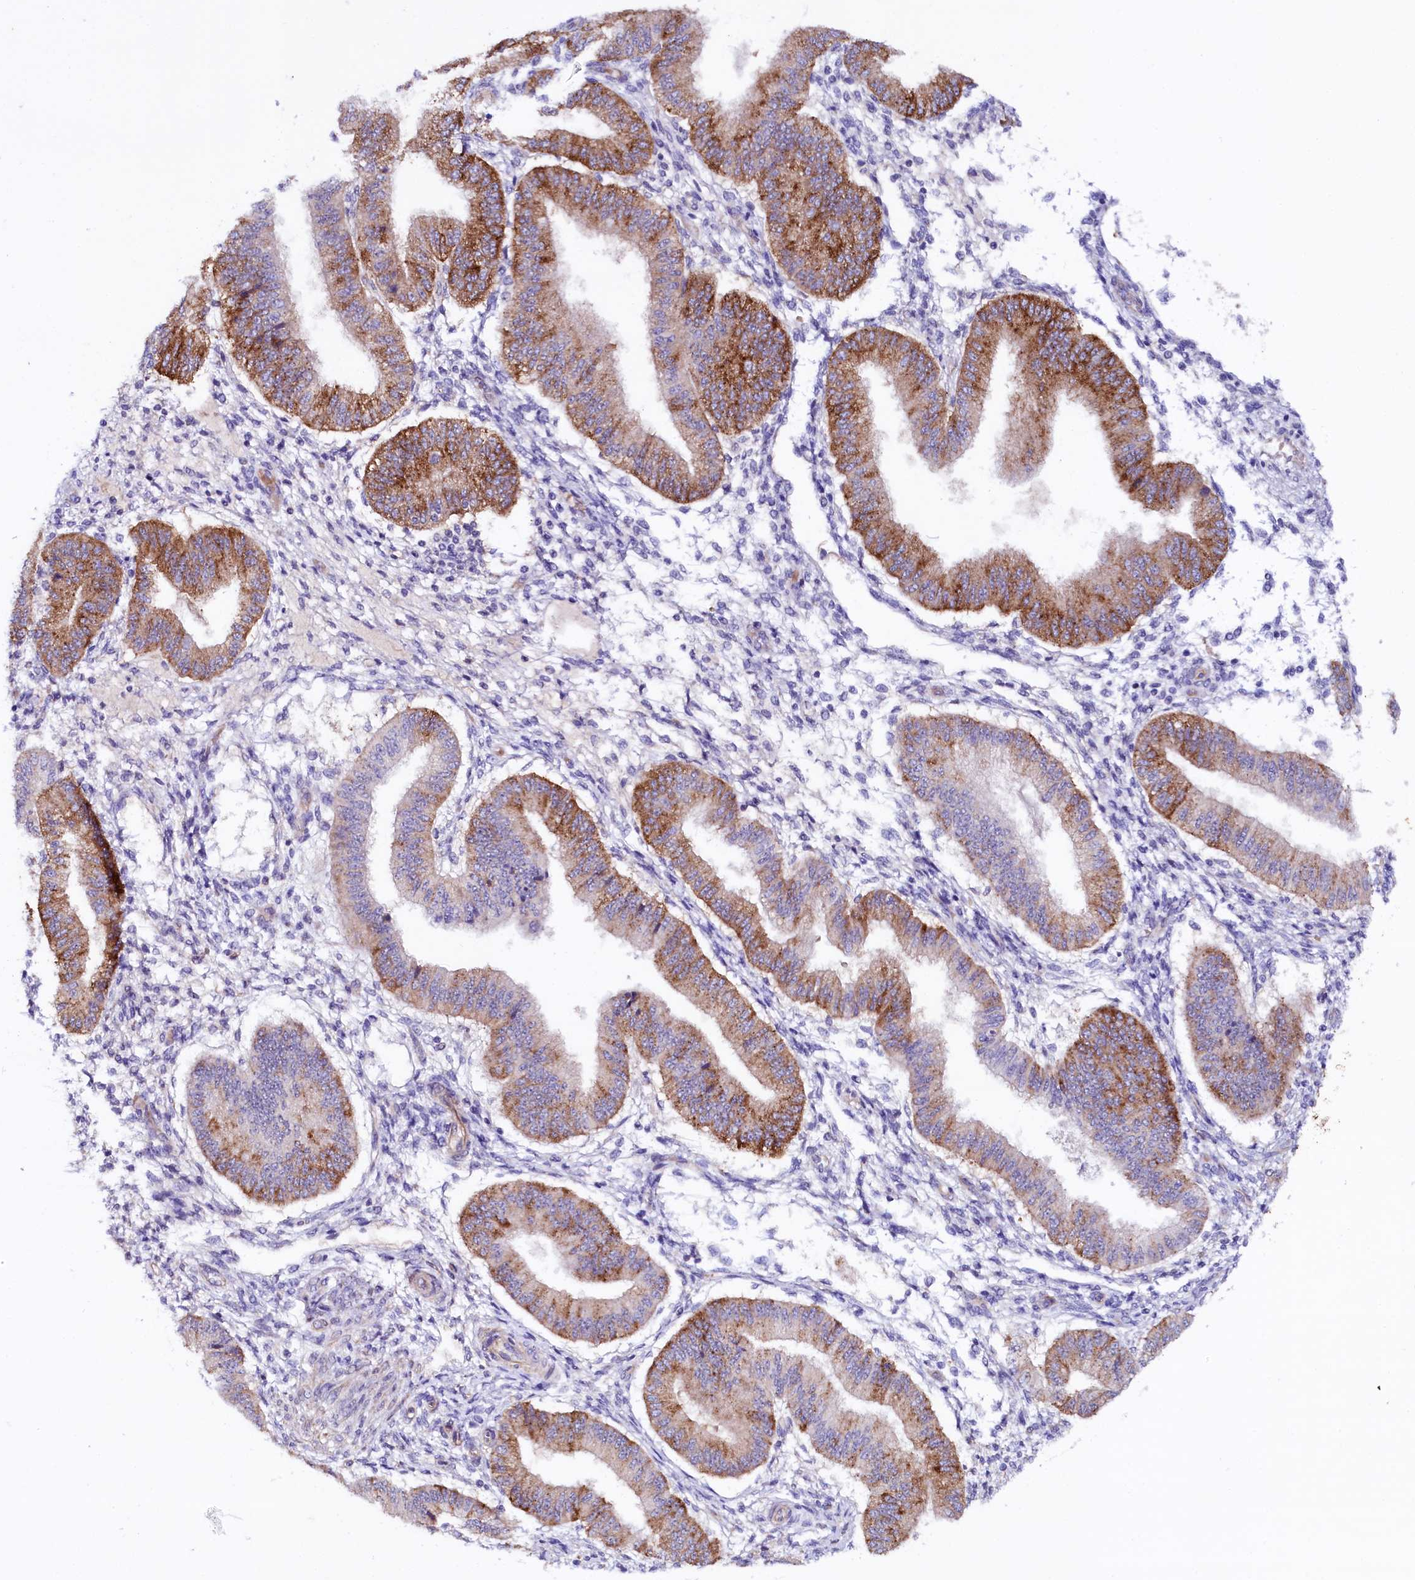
{"staining": {"intensity": "negative", "quantity": "none", "location": "none"}, "tissue": "endometrium", "cell_type": "Cells in endometrial stroma", "image_type": "normal", "snomed": [{"axis": "morphology", "description": "Normal tissue, NOS"}, {"axis": "topography", "description": "Endometrium"}], "caption": "The photomicrograph shows no significant positivity in cells in endometrial stroma of endometrium.", "gene": "SLC7A1", "patient": {"sex": "female", "age": 39}}